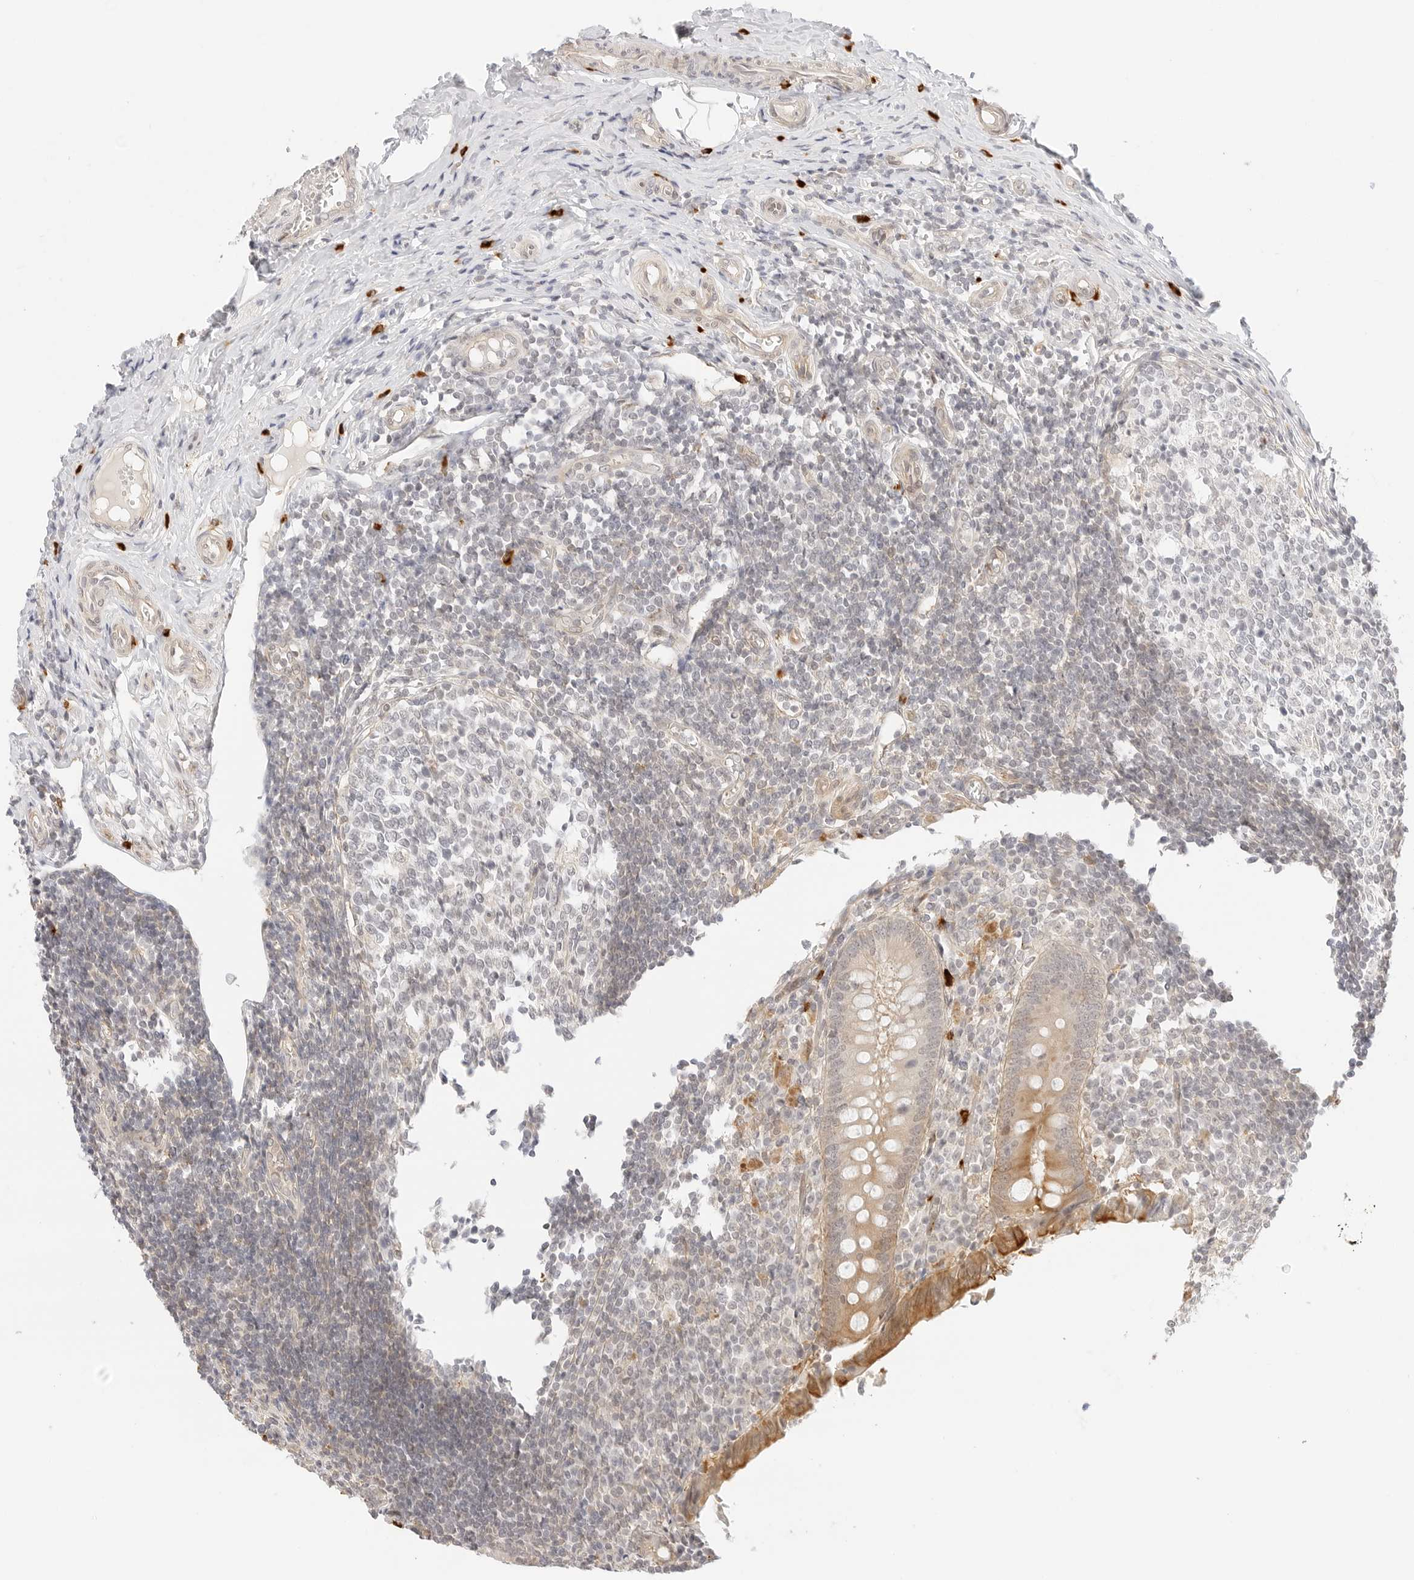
{"staining": {"intensity": "moderate", "quantity": "25%-75%", "location": "cytoplasmic/membranous"}, "tissue": "appendix", "cell_type": "Glandular cells", "image_type": "normal", "snomed": [{"axis": "morphology", "description": "Normal tissue, NOS"}, {"axis": "topography", "description": "Appendix"}], "caption": "Moderate cytoplasmic/membranous positivity is seen in approximately 25%-75% of glandular cells in unremarkable appendix.", "gene": "TEKT2", "patient": {"sex": "female", "age": 17}}